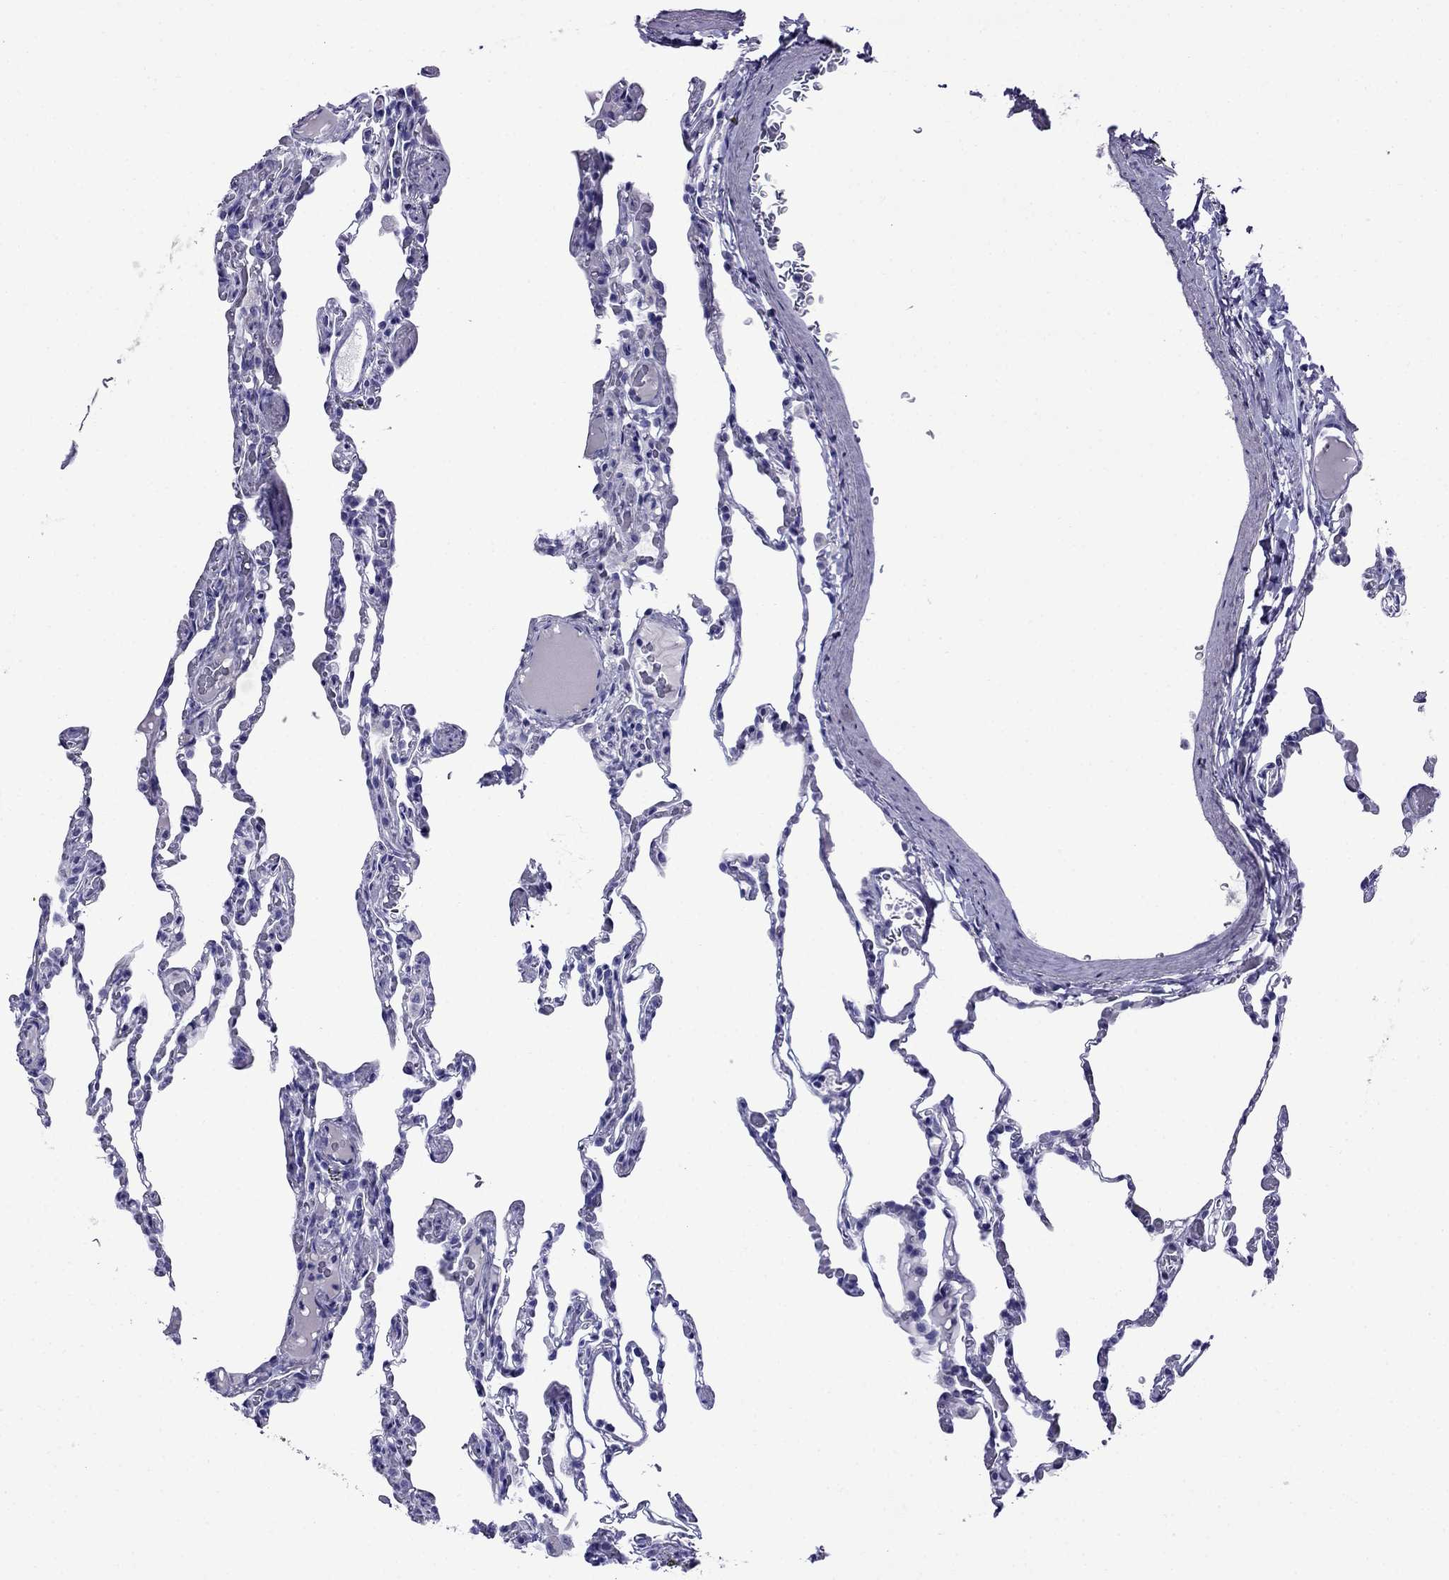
{"staining": {"intensity": "negative", "quantity": "none", "location": "none"}, "tissue": "lung", "cell_type": "Alveolar cells", "image_type": "normal", "snomed": [{"axis": "morphology", "description": "Normal tissue, NOS"}, {"axis": "topography", "description": "Lung"}], "caption": "Lung stained for a protein using immunohistochemistry reveals no positivity alveolar cells.", "gene": "CRYBA1", "patient": {"sex": "female", "age": 43}}